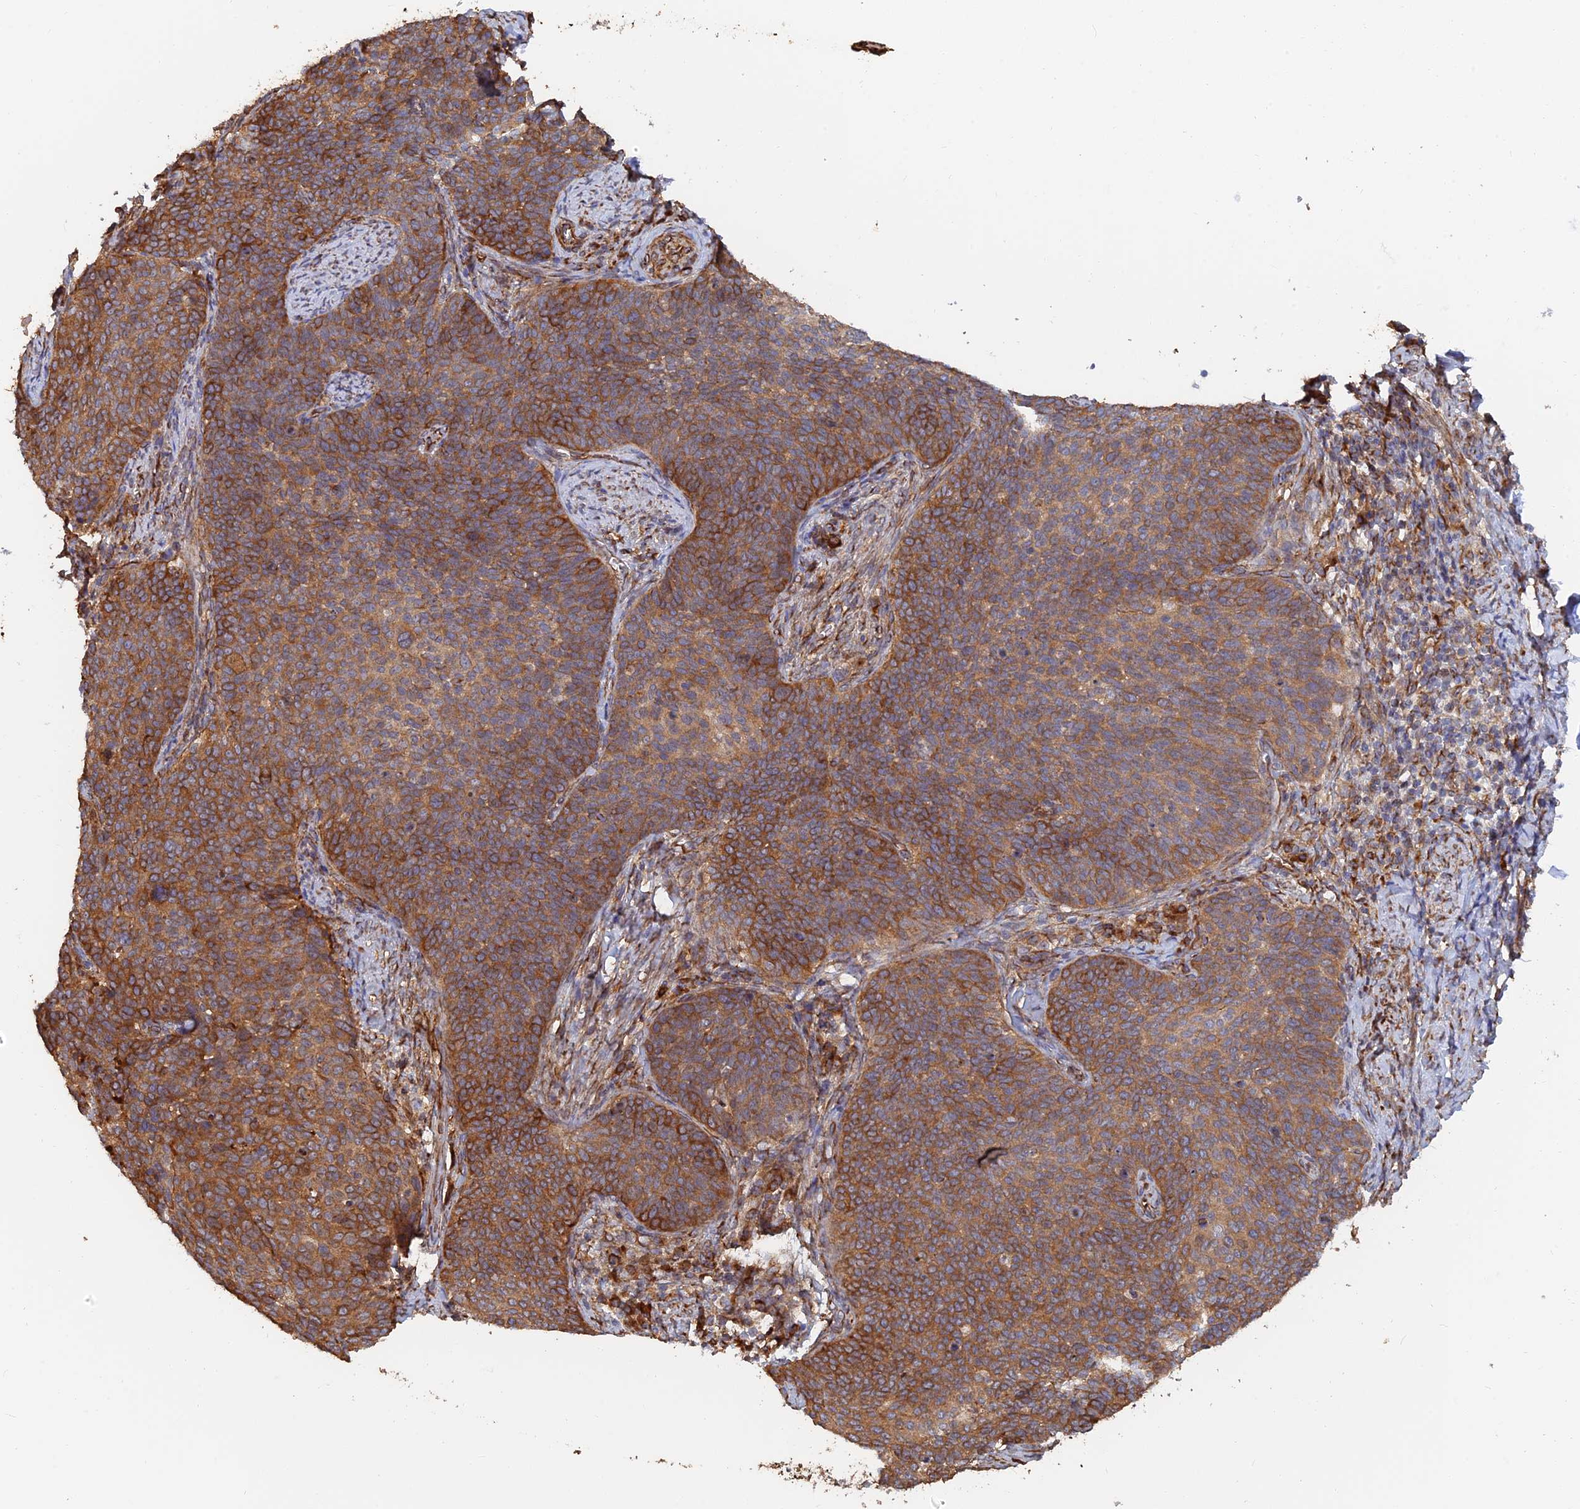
{"staining": {"intensity": "moderate", "quantity": ">75%", "location": "cytoplasmic/membranous"}, "tissue": "cervical cancer", "cell_type": "Tumor cells", "image_type": "cancer", "snomed": [{"axis": "morphology", "description": "Normal tissue, NOS"}, {"axis": "morphology", "description": "Squamous cell carcinoma, NOS"}, {"axis": "topography", "description": "Cervix"}], "caption": "Immunohistochemistry (IHC) histopathology image of neoplastic tissue: cervical cancer stained using immunohistochemistry reveals medium levels of moderate protein expression localized specifically in the cytoplasmic/membranous of tumor cells, appearing as a cytoplasmic/membranous brown color.", "gene": "WBP11", "patient": {"sex": "female", "age": 39}}